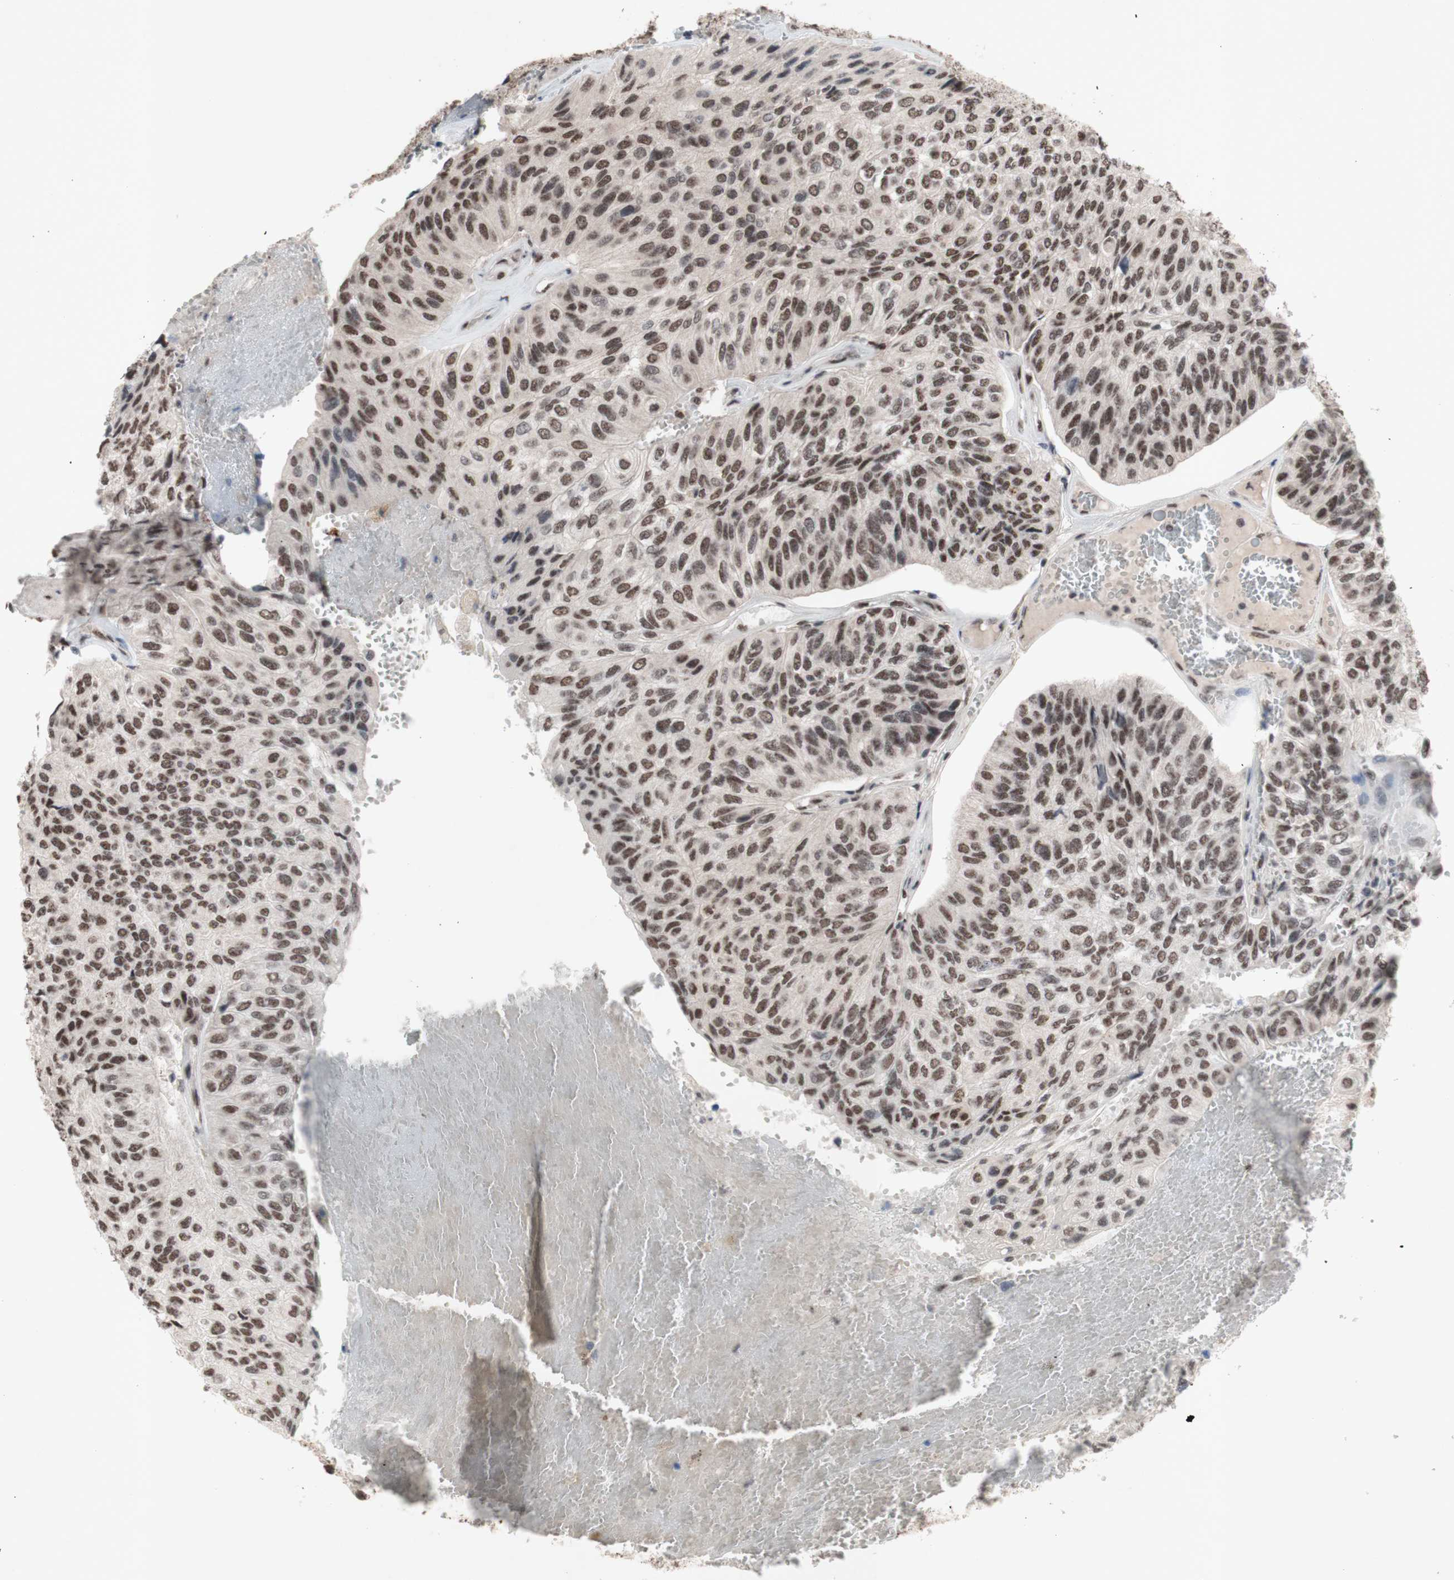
{"staining": {"intensity": "moderate", "quantity": ">75%", "location": "nuclear"}, "tissue": "urothelial cancer", "cell_type": "Tumor cells", "image_type": "cancer", "snomed": [{"axis": "morphology", "description": "Urothelial carcinoma, High grade"}, {"axis": "topography", "description": "Urinary bladder"}], "caption": "High-grade urothelial carcinoma stained with immunohistochemistry (IHC) displays moderate nuclear staining in approximately >75% of tumor cells. (DAB IHC, brown staining for protein, blue staining for nuclei).", "gene": "SFPQ", "patient": {"sex": "male", "age": 66}}